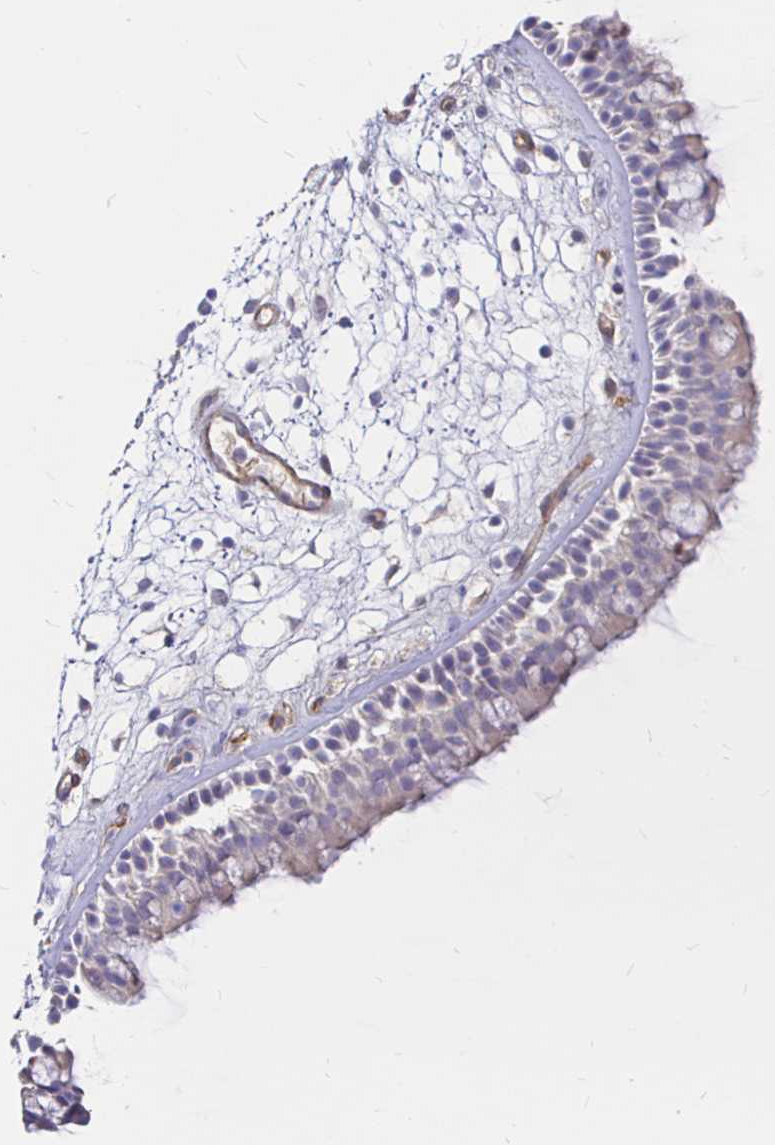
{"staining": {"intensity": "weak", "quantity": "25%-75%", "location": "cytoplasmic/membranous"}, "tissue": "nasopharynx", "cell_type": "Respiratory epithelial cells", "image_type": "normal", "snomed": [{"axis": "morphology", "description": "Normal tissue, NOS"}, {"axis": "topography", "description": "Nasopharynx"}], "caption": "A low amount of weak cytoplasmic/membranous expression is identified in about 25%-75% of respiratory epithelial cells in normal nasopharynx. The protein of interest is stained brown, and the nuclei are stained in blue (DAB (3,3'-diaminobenzidine) IHC with brightfield microscopy, high magnification).", "gene": "PALM2AKAP2", "patient": {"sex": "female", "age": 70}}